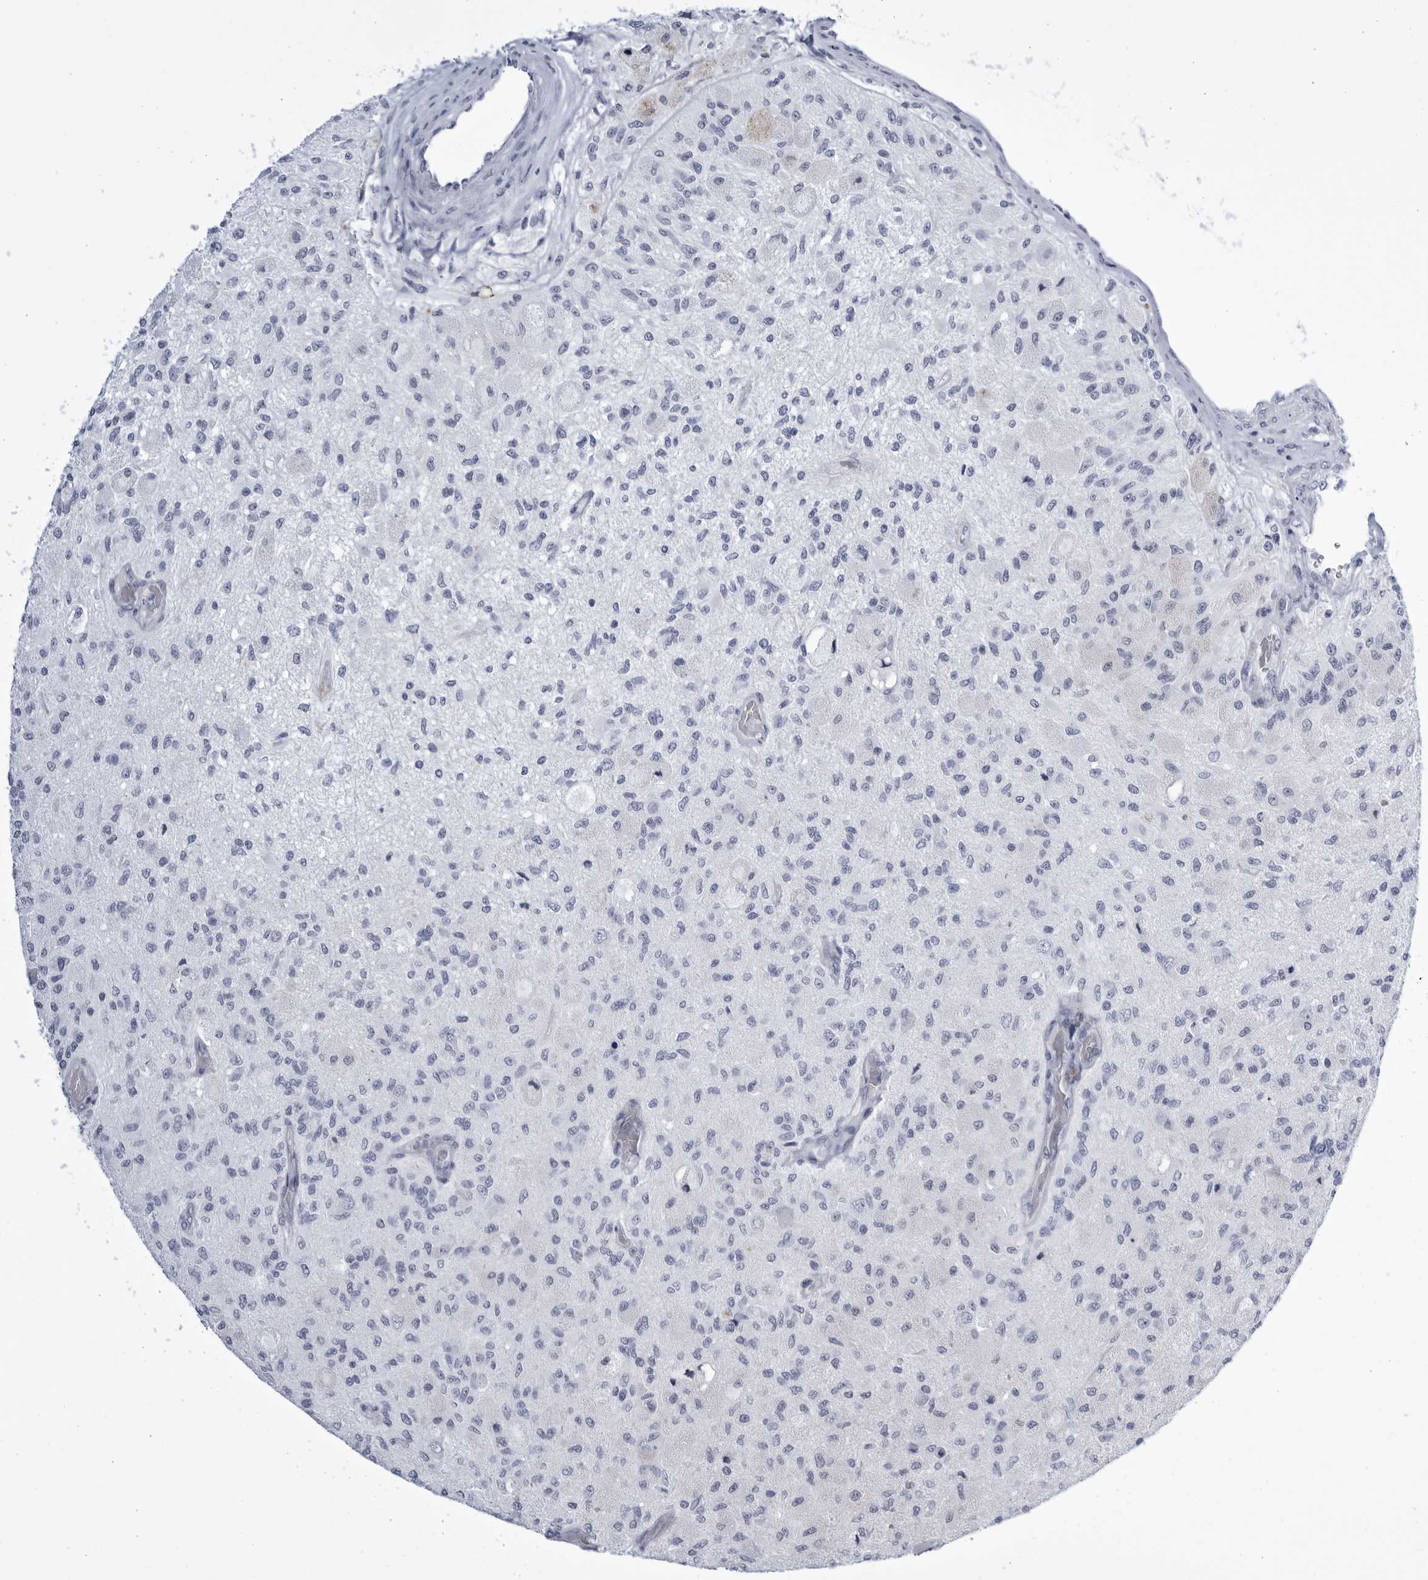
{"staining": {"intensity": "negative", "quantity": "none", "location": "none"}, "tissue": "glioma", "cell_type": "Tumor cells", "image_type": "cancer", "snomed": [{"axis": "morphology", "description": "Normal tissue, NOS"}, {"axis": "morphology", "description": "Glioma, malignant, High grade"}, {"axis": "topography", "description": "Cerebral cortex"}], "caption": "IHC of glioma exhibits no positivity in tumor cells.", "gene": "CCDC181", "patient": {"sex": "male", "age": 77}}